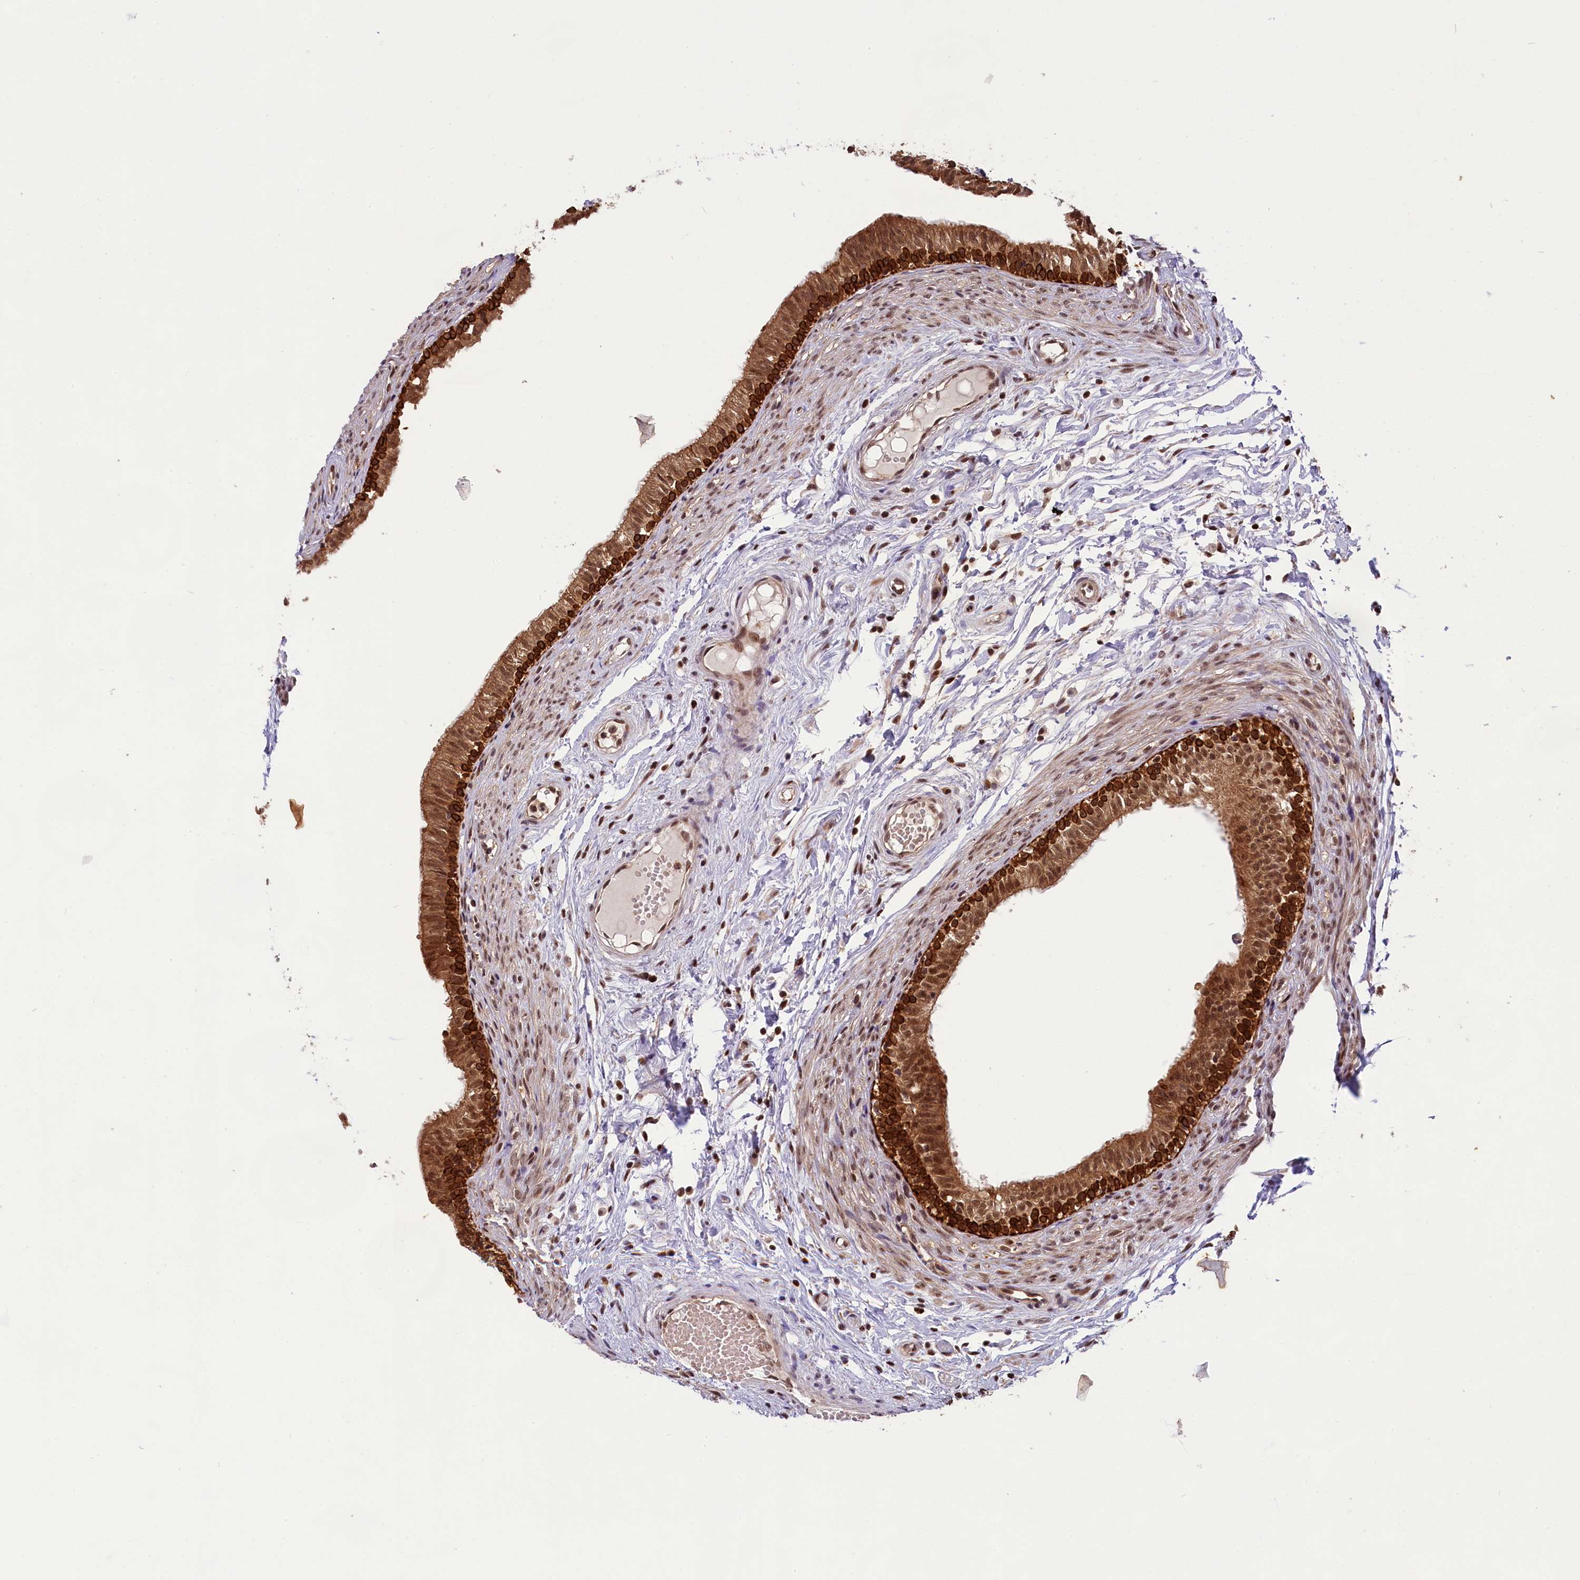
{"staining": {"intensity": "strong", "quantity": ">75%", "location": "cytoplasmic/membranous,nuclear"}, "tissue": "epididymis", "cell_type": "Glandular cells", "image_type": "normal", "snomed": [{"axis": "morphology", "description": "Normal tissue, NOS"}, {"axis": "topography", "description": "Epididymis, spermatic cord, NOS"}], "caption": "Glandular cells reveal strong cytoplasmic/membranous,nuclear staining in approximately >75% of cells in normal epididymis. The staining is performed using DAB brown chromogen to label protein expression. The nuclei are counter-stained blue using hematoxylin.", "gene": "CARD8", "patient": {"sex": "male", "age": 22}}